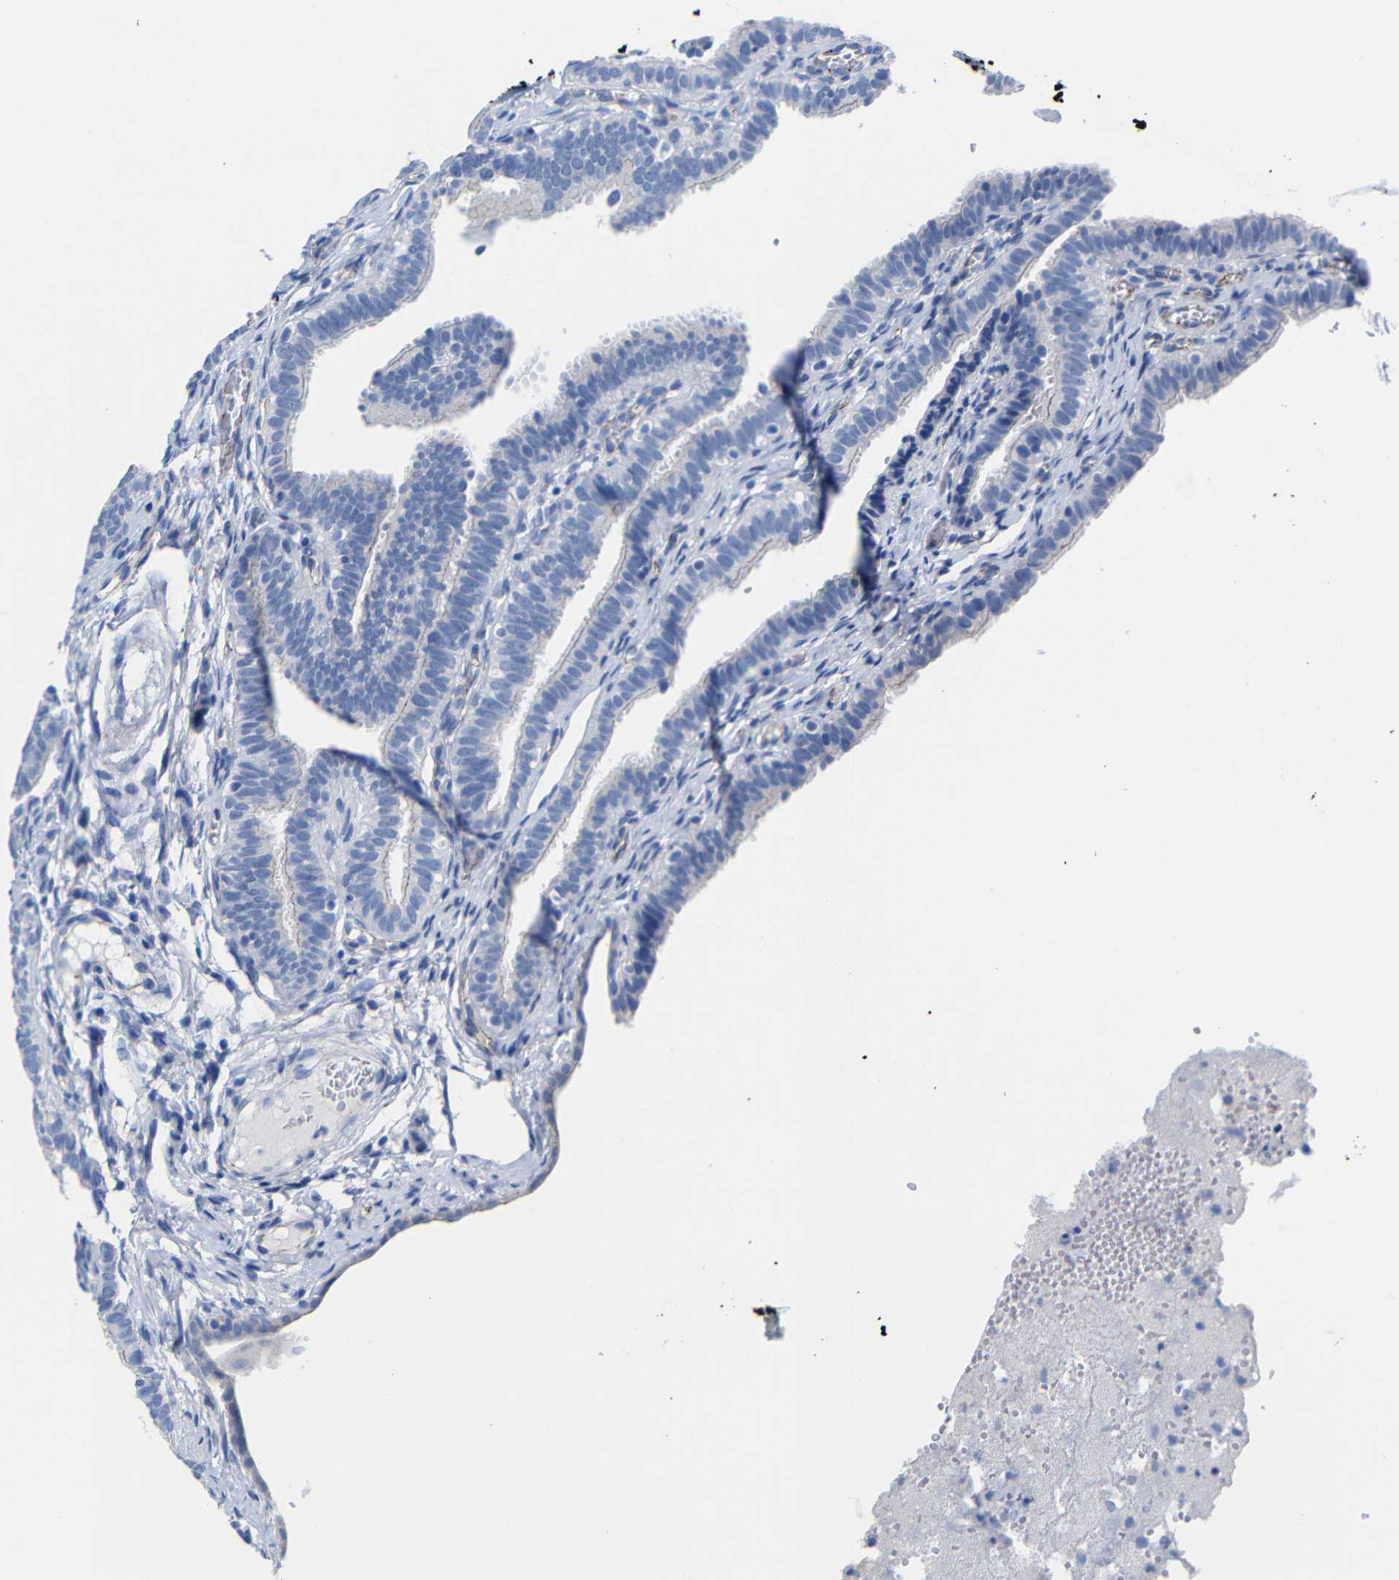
{"staining": {"intensity": "weak", "quantity": "25%-75%", "location": "cytoplasmic/membranous"}, "tissue": "fallopian tube", "cell_type": "Glandular cells", "image_type": "normal", "snomed": [{"axis": "morphology", "description": "Normal tissue, NOS"}, {"axis": "topography", "description": "Fallopian tube"}, {"axis": "topography", "description": "Placenta"}], "caption": "Immunohistochemistry (IHC) histopathology image of unremarkable fallopian tube: human fallopian tube stained using IHC exhibits low levels of weak protein expression localized specifically in the cytoplasmic/membranous of glandular cells, appearing as a cytoplasmic/membranous brown color.", "gene": "CGNL1", "patient": {"sex": "female", "age": 34}}